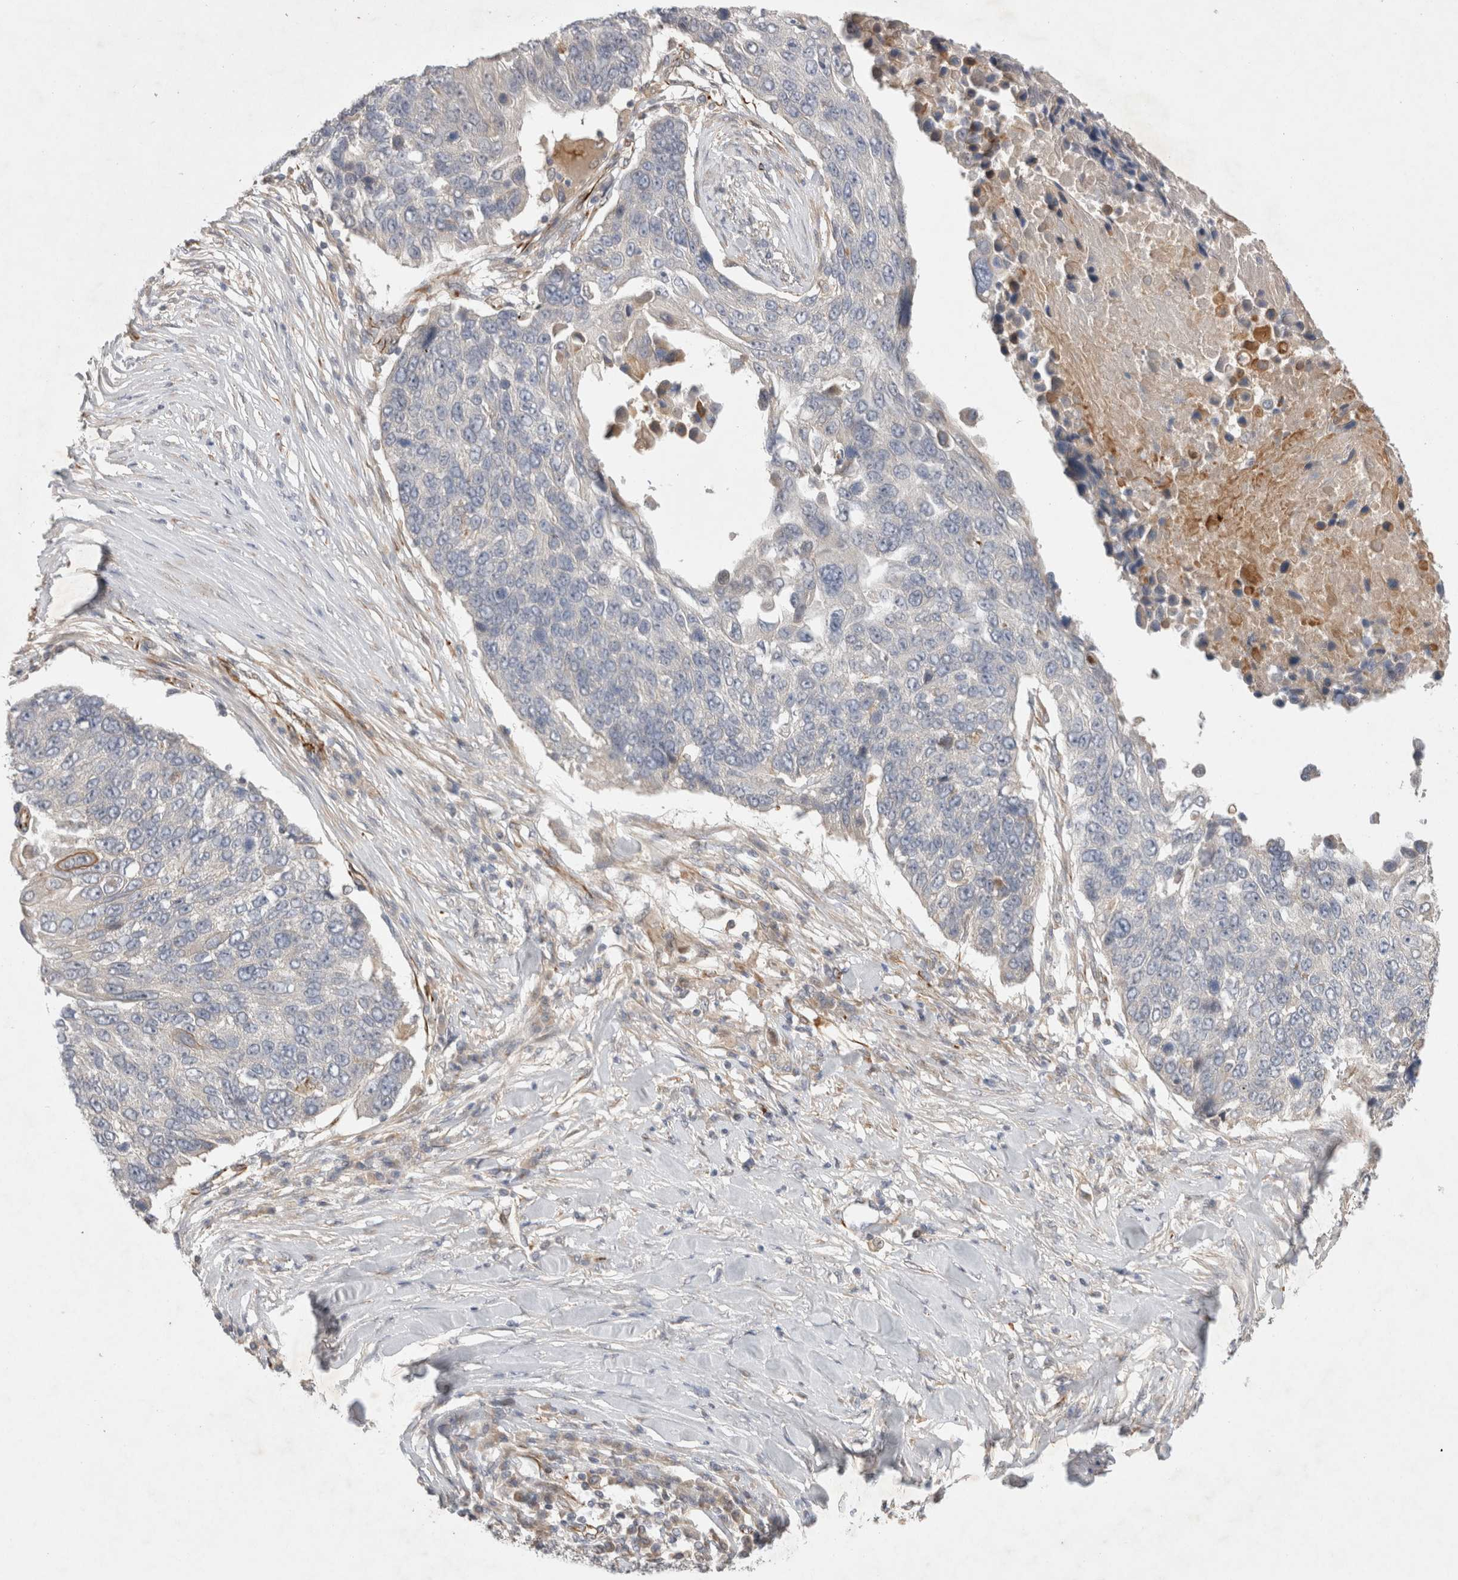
{"staining": {"intensity": "negative", "quantity": "none", "location": "none"}, "tissue": "lung cancer", "cell_type": "Tumor cells", "image_type": "cancer", "snomed": [{"axis": "morphology", "description": "Squamous cell carcinoma, NOS"}, {"axis": "topography", "description": "Lung"}], "caption": "Immunohistochemistry (IHC) photomicrograph of lung cancer (squamous cell carcinoma) stained for a protein (brown), which shows no positivity in tumor cells.", "gene": "NMU", "patient": {"sex": "male", "age": 66}}